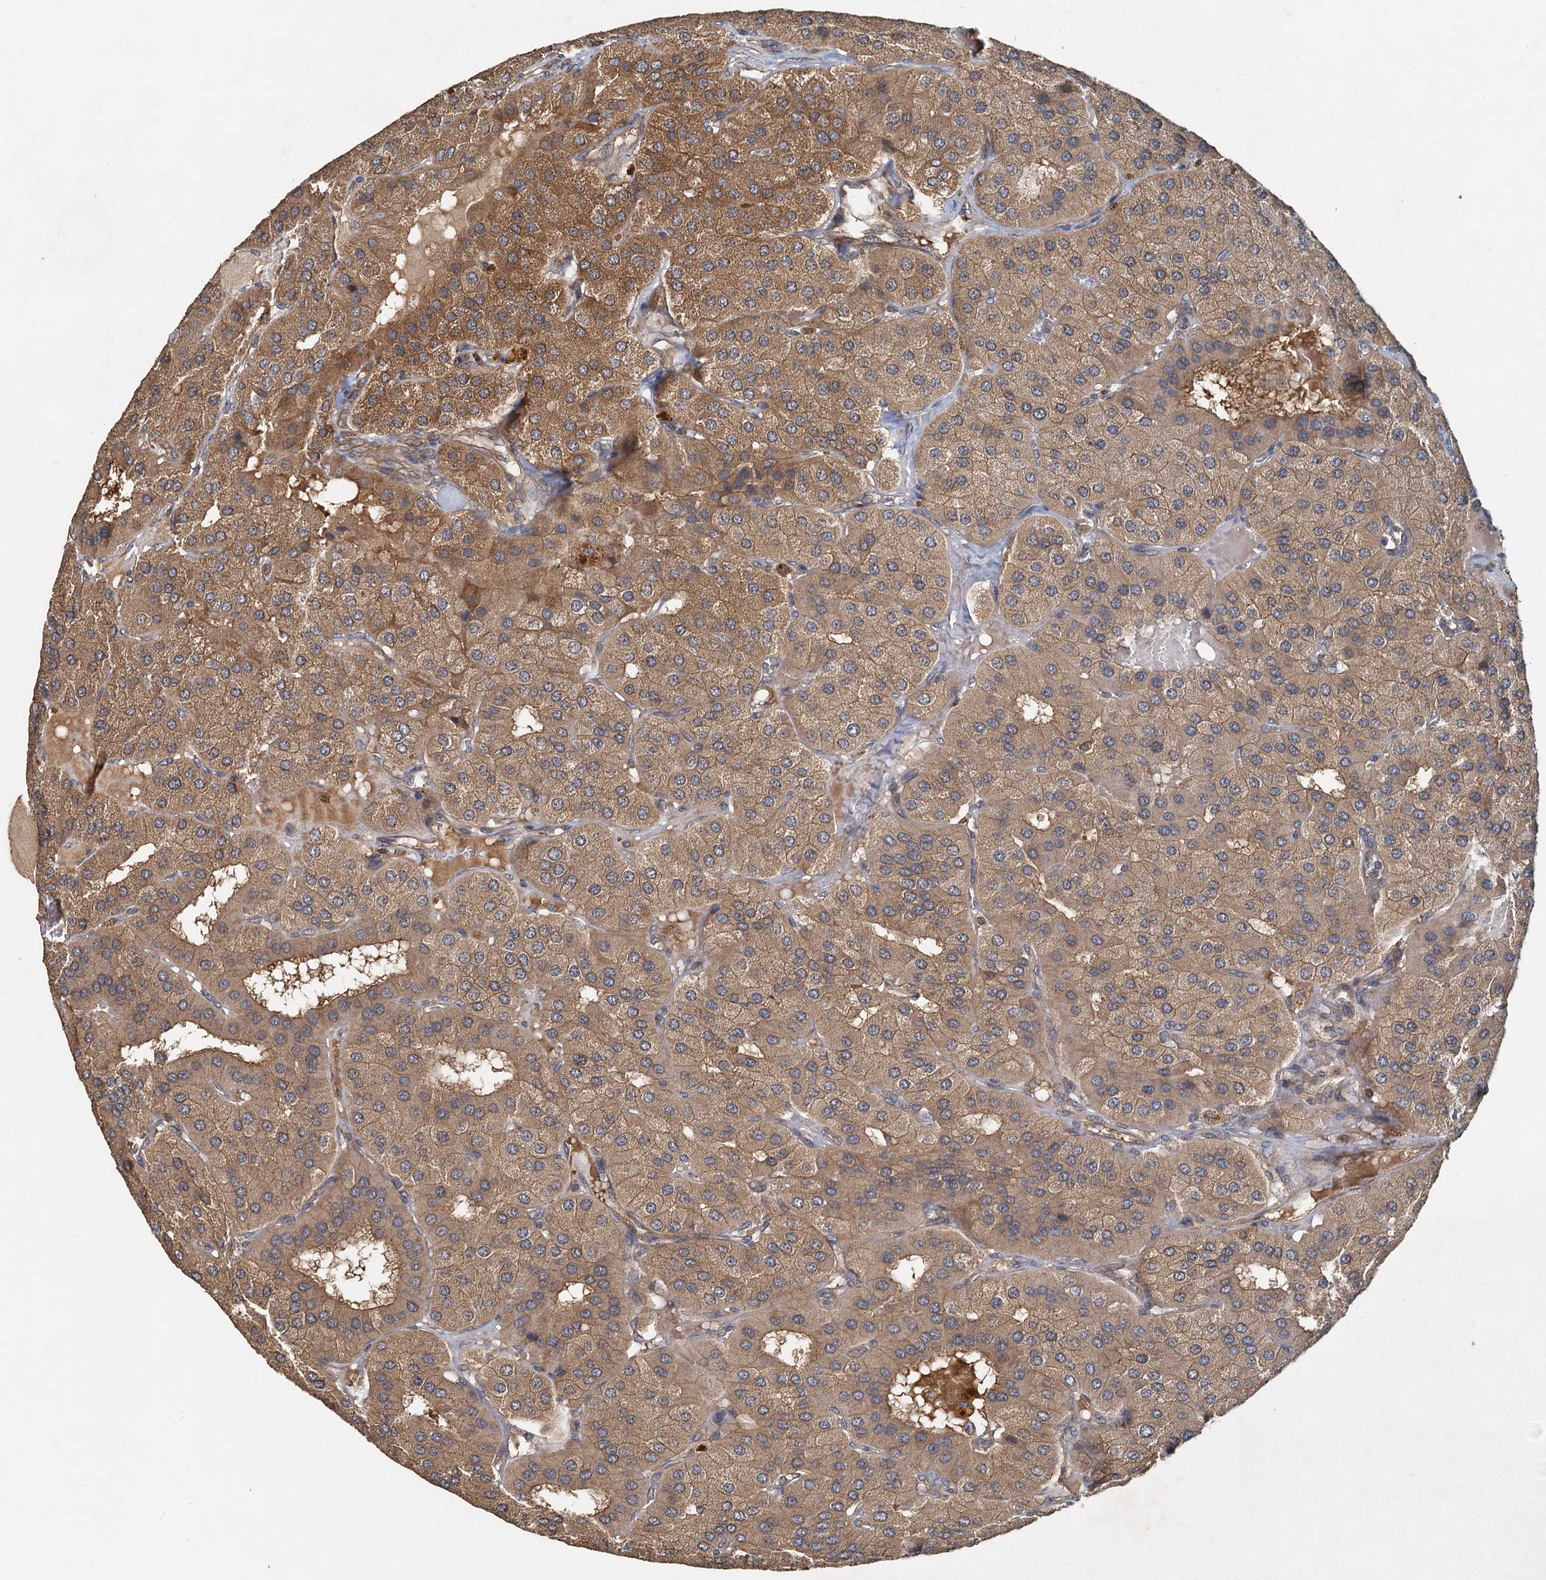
{"staining": {"intensity": "moderate", "quantity": ">75%", "location": "cytoplasmic/membranous"}, "tissue": "parathyroid gland", "cell_type": "Glandular cells", "image_type": "normal", "snomed": [{"axis": "morphology", "description": "Normal tissue, NOS"}, {"axis": "morphology", "description": "Adenoma, NOS"}, {"axis": "topography", "description": "Parathyroid gland"}], "caption": "Immunohistochemical staining of benign human parathyroid gland displays medium levels of moderate cytoplasmic/membranous positivity in about >75% of glandular cells.", "gene": "HYI", "patient": {"sex": "female", "age": 86}}